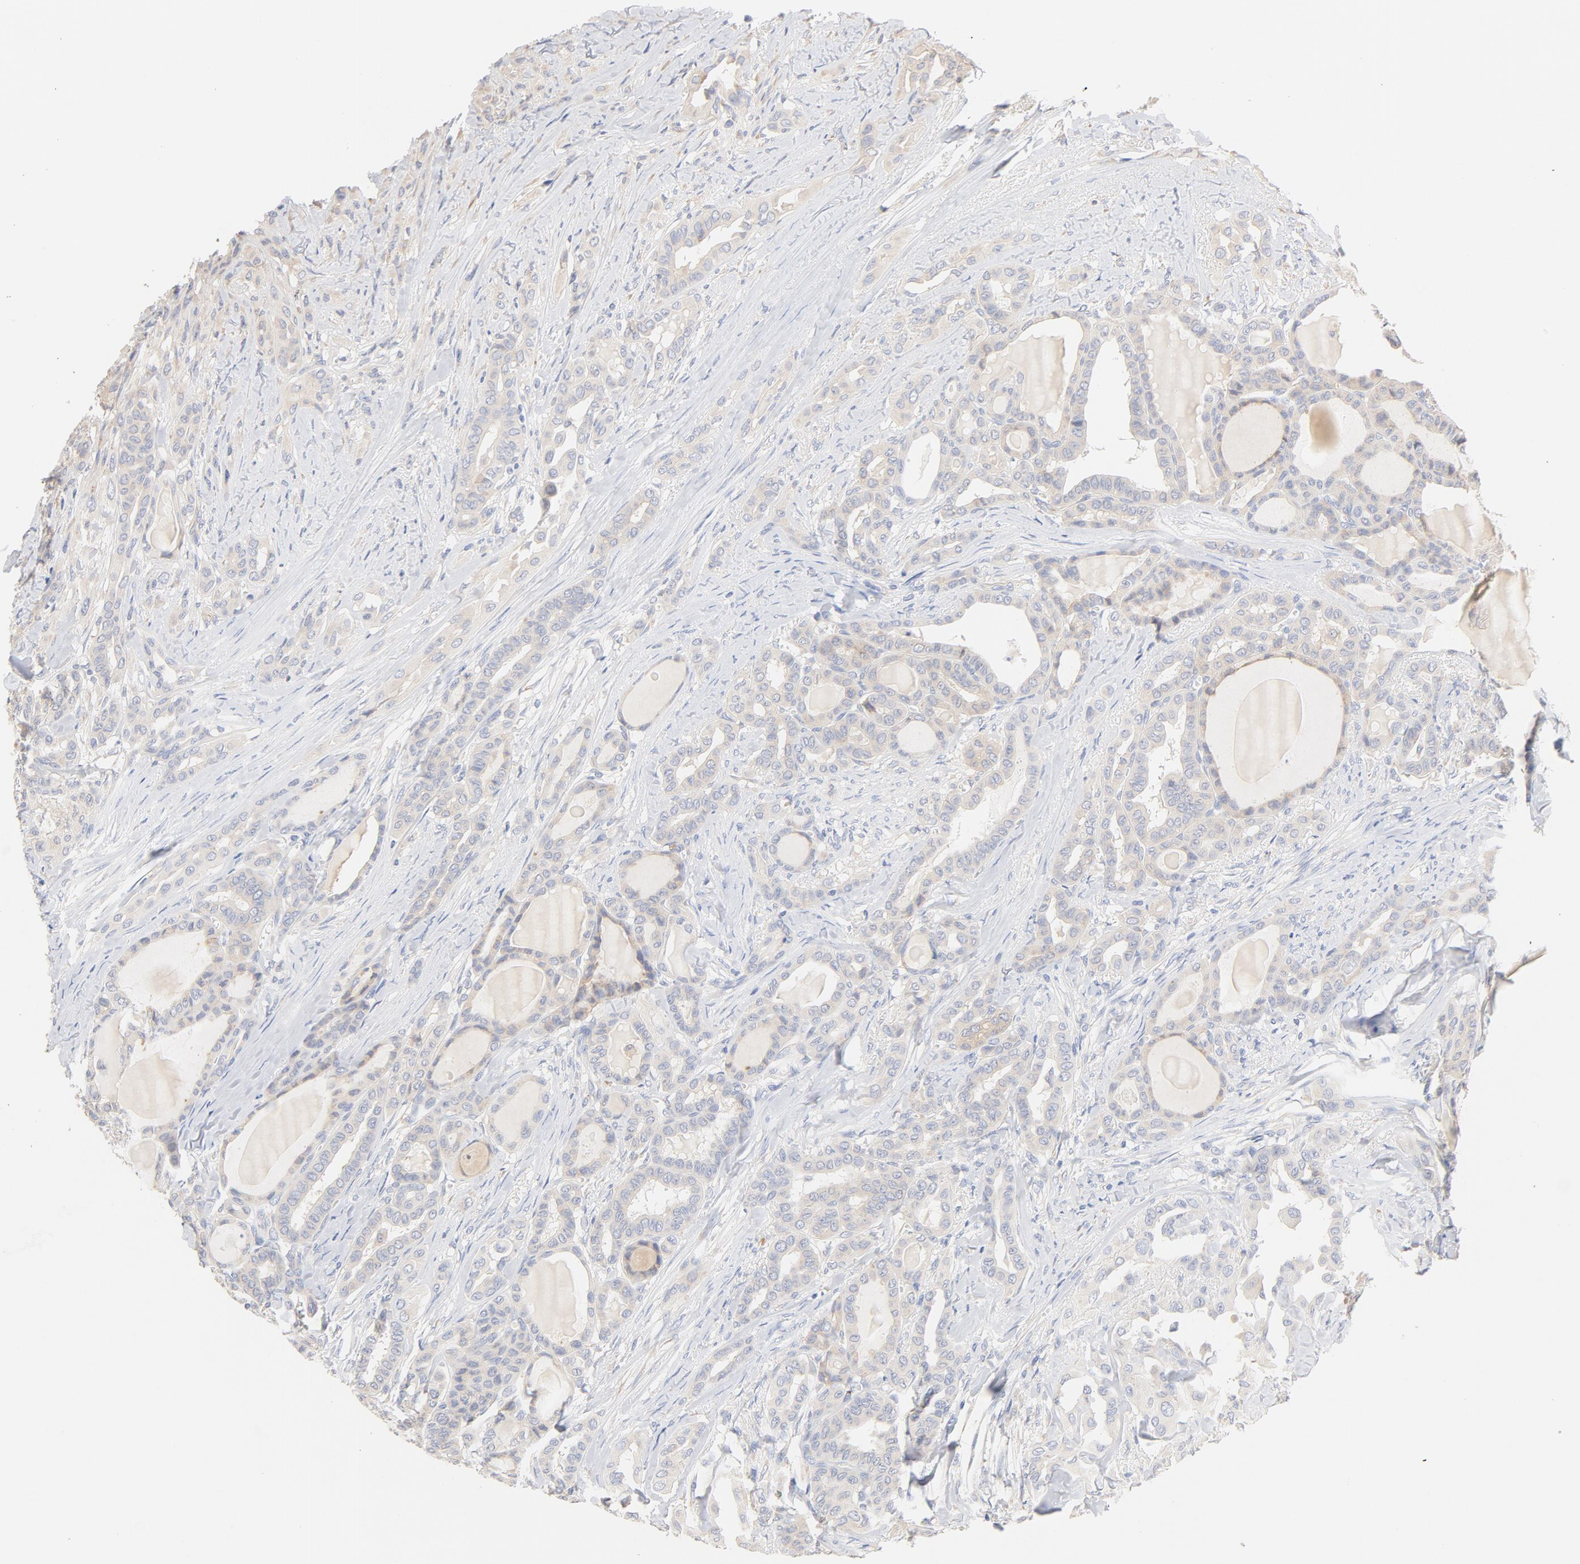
{"staining": {"intensity": "weak", "quantity": "25%-75%", "location": "cytoplasmic/membranous"}, "tissue": "thyroid cancer", "cell_type": "Tumor cells", "image_type": "cancer", "snomed": [{"axis": "morphology", "description": "Carcinoma, NOS"}, {"axis": "topography", "description": "Thyroid gland"}], "caption": "Tumor cells display low levels of weak cytoplasmic/membranous positivity in approximately 25%-75% of cells in carcinoma (thyroid).", "gene": "TLR4", "patient": {"sex": "female", "age": 91}}